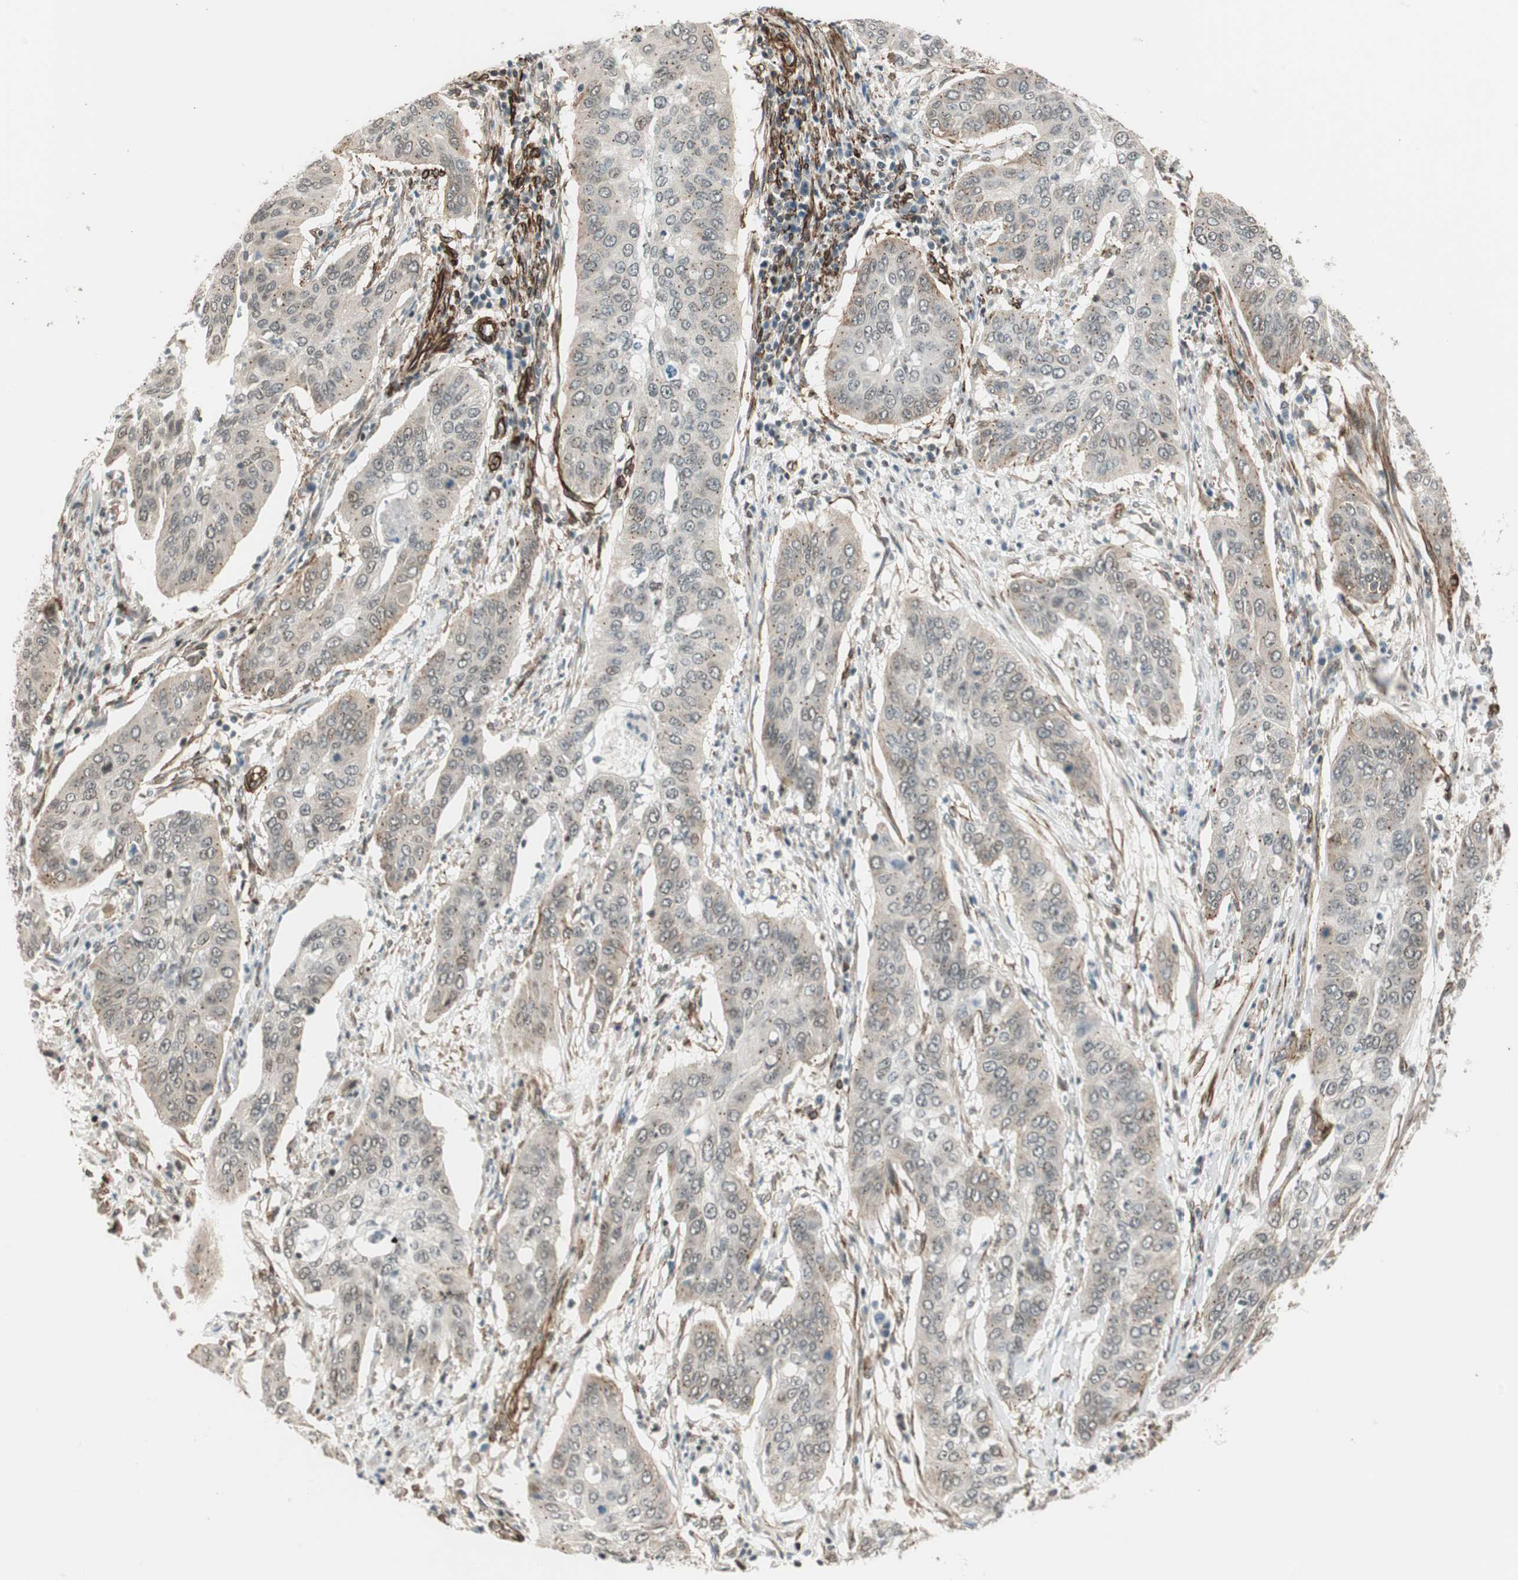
{"staining": {"intensity": "moderate", "quantity": "<25%", "location": "cytoplasmic/membranous"}, "tissue": "cervical cancer", "cell_type": "Tumor cells", "image_type": "cancer", "snomed": [{"axis": "morphology", "description": "Squamous cell carcinoma, NOS"}, {"axis": "topography", "description": "Cervix"}], "caption": "Protein staining shows moderate cytoplasmic/membranous staining in approximately <25% of tumor cells in squamous cell carcinoma (cervical).", "gene": "CDK19", "patient": {"sex": "female", "age": 39}}